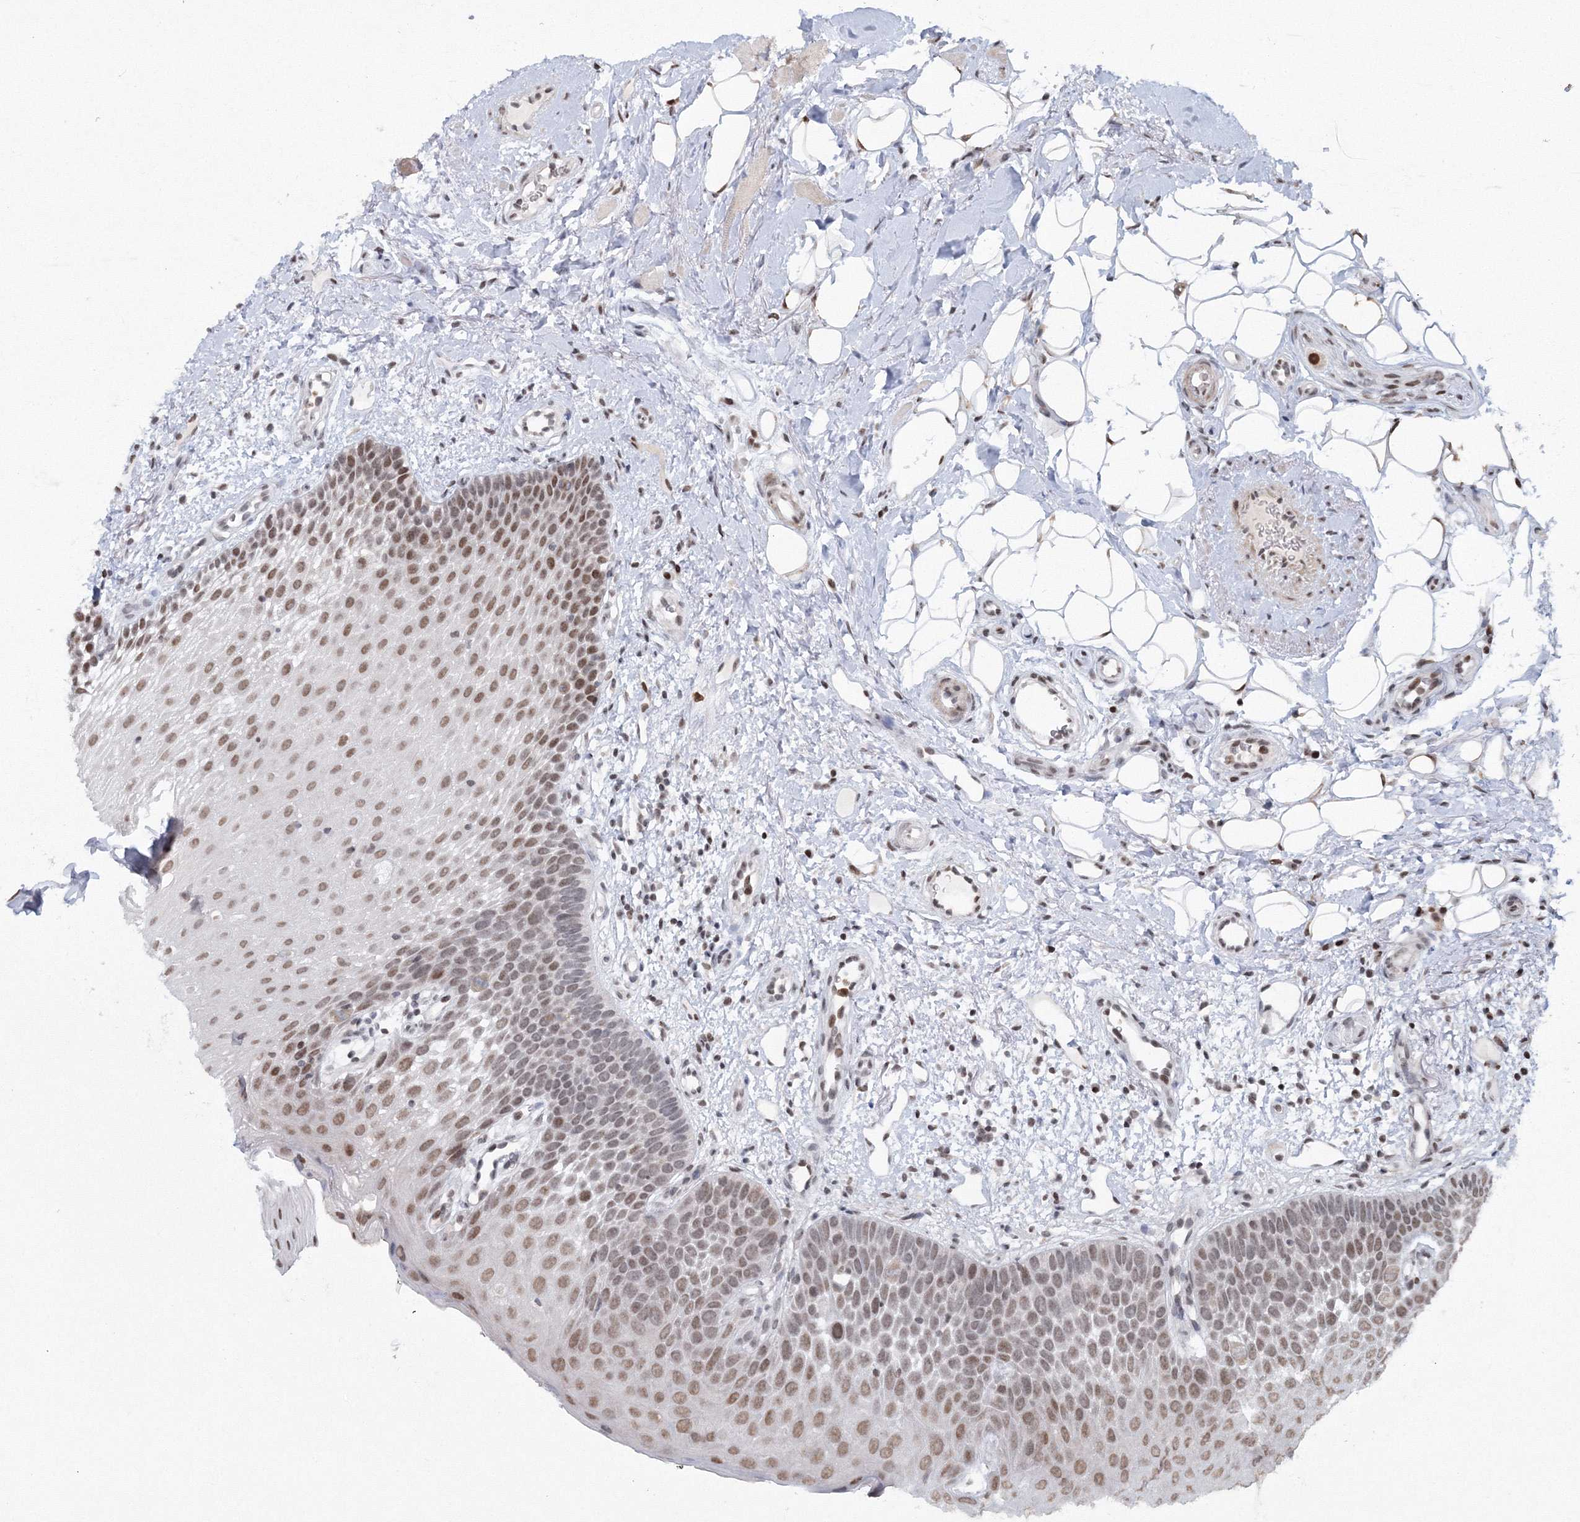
{"staining": {"intensity": "moderate", "quantity": ">75%", "location": "nuclear"}, "tissue": "oral mucosa", "cell_type": "Squamous epithelial cells", "image_type": "normal", "snomed": [{"axis": "morphology", "description": "No evidence of malignacy"}, {"axis": "topography", "description": "Oral tissue"}, {"axis": "topography", "description": "Head-Neck"}], "caption": "IHC histopathology image of normal oral mucosa: oral mucosa stained using immunohistochemistry (IHC) shows medium levels of moderate protein expression localized specifically in the nuclear of squamous epithelial cells, appearing as a nuclear brown color.", "gene": "C3orf33", "patient": {"sex": "male", "age": 68}}